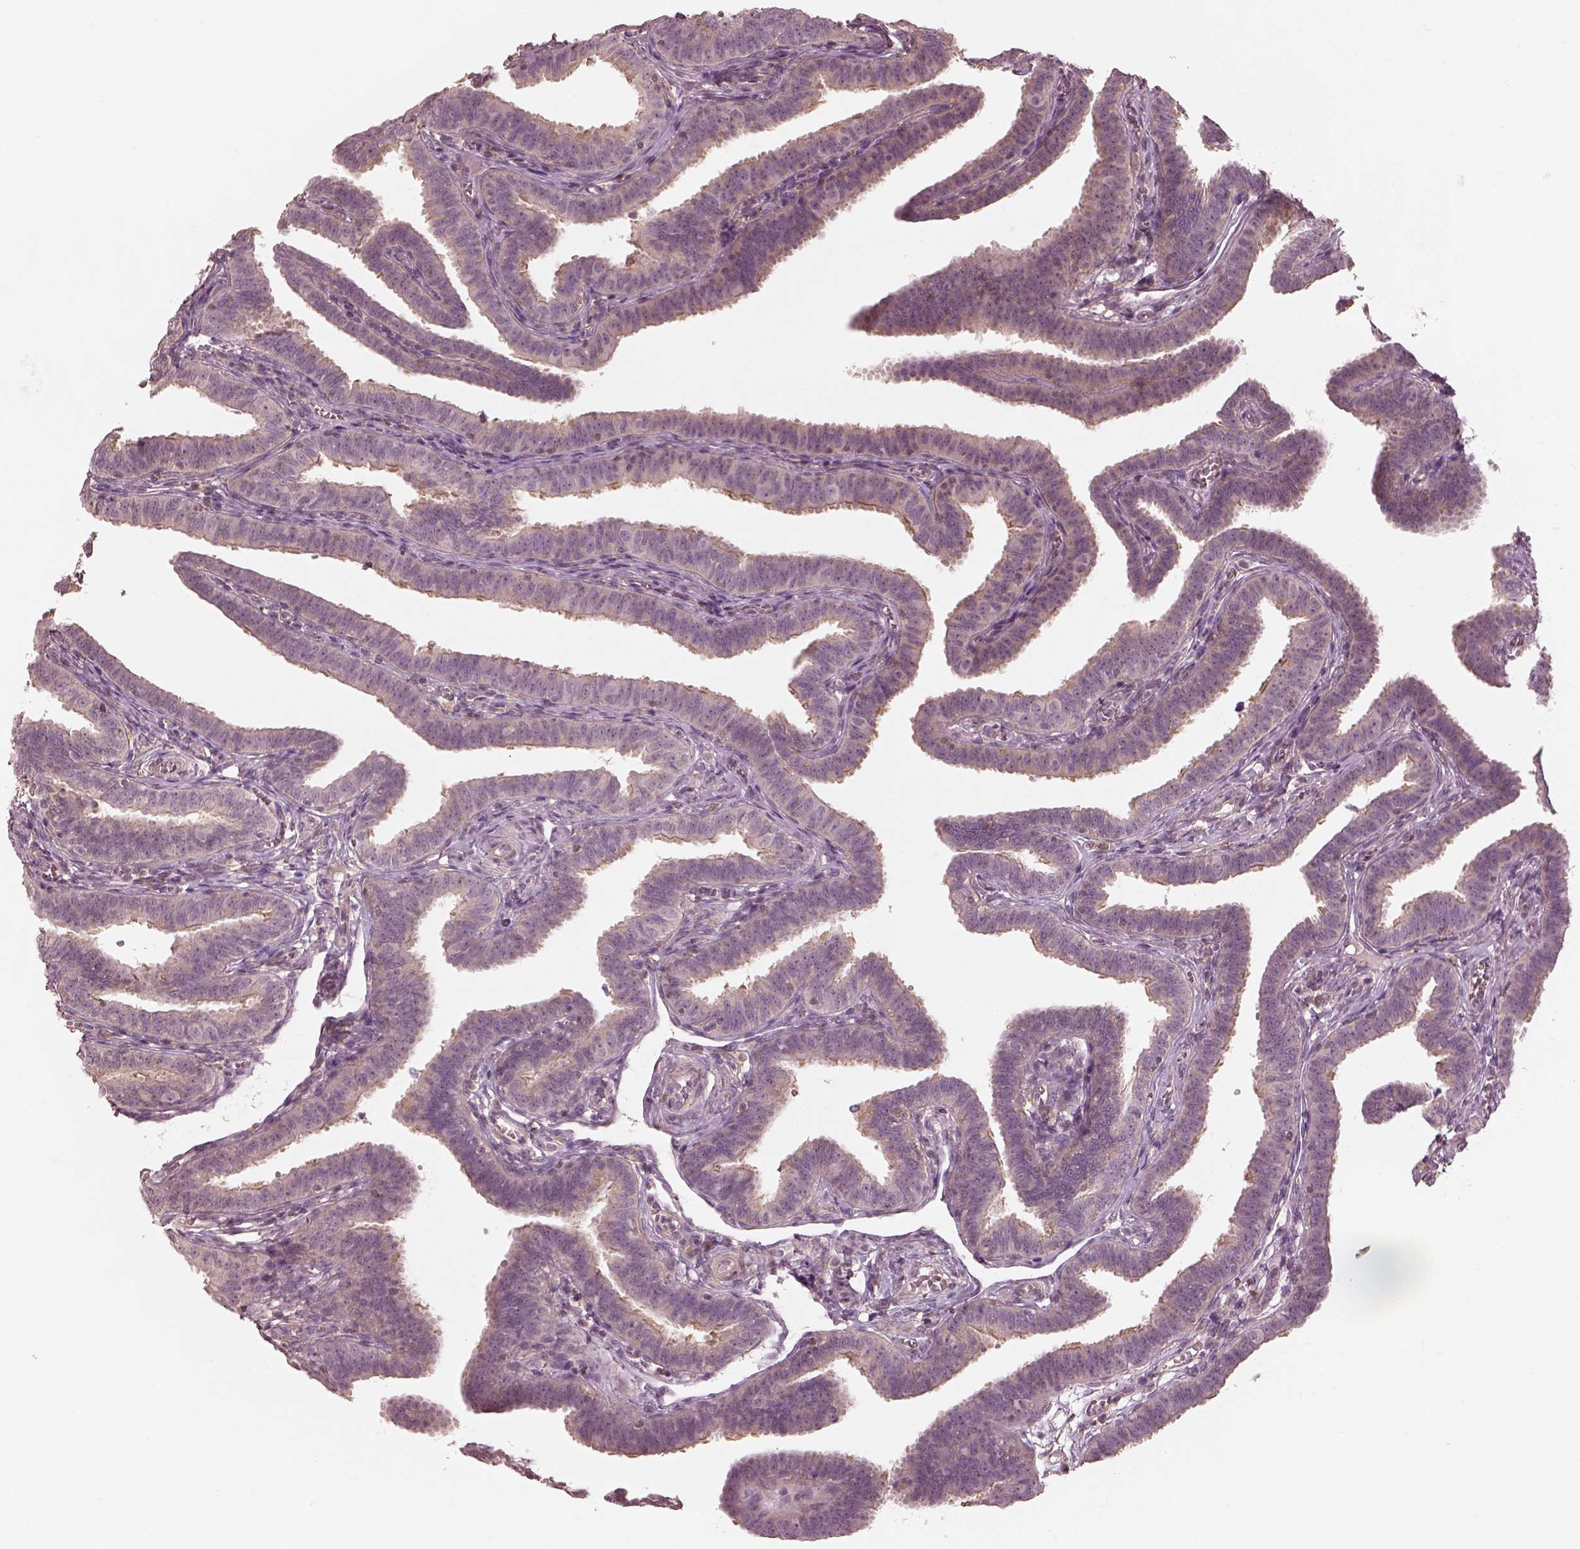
{"staining": {"intensity": "moderate", "quantity": "25%-75%", "location": "cytoplasmic/membranous"}, "tissue": "fallopian tube", "cell_type": "Glandular cells", "image_type": "normal", "snomed": [{"axis": "morphology", "description": "Normal tissue, NOS"}, {"axis": "topography", "description": "Fallopian tube"}], "caption": "Glandular cells exhibit moderate cytoplasmic/membranous positivity in about 25%-75% of cells in normal fallopian tube. (Stains: DAB in brown, nuclei in blue, Microscopy: brightfield microscopy at high magnification).", "gene": "PRKACG", "patient": {"sex": "female", "age": 25}}